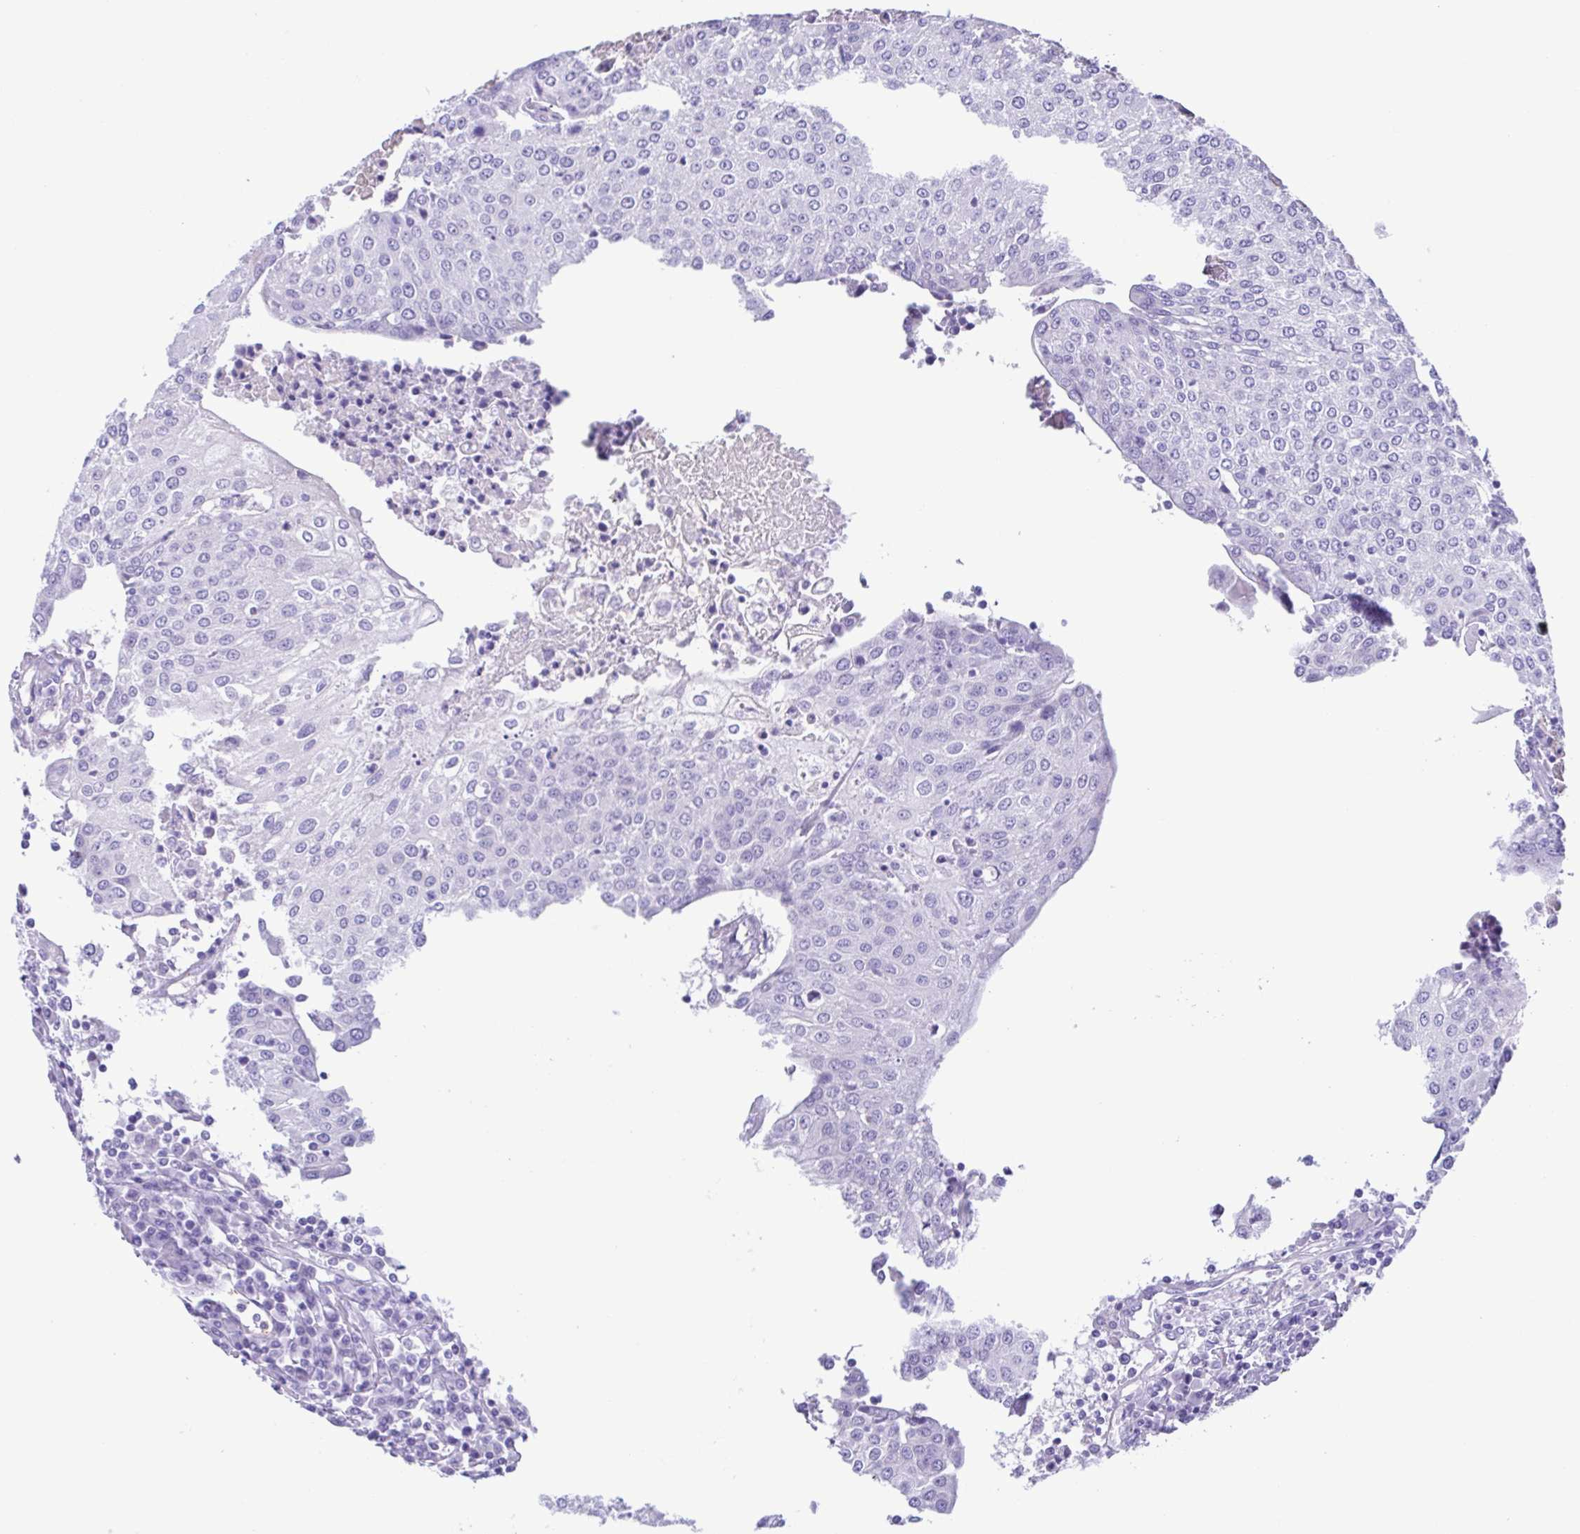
{"staining": {"intensity": "negative", "quantity": "none", "location": "none"}, "tissue": "urothelial cancer", "cell_type": "Tumor cells", "image_type": "cancer", "snomed": [{"axis": "morphology", "description": "Urothelial carcinoma, High grade"}, {"axis": "topography", "description": "Urinary bladder"}], "caption": "Urothelial cancer was stained to show a protein in brown. There is no significant staining in tumor cells. (DAB (3,3'-diaminobenzidine) IHC, high magnification).", "gene": "CYP11B1", "patient": {"sex": "female", "age": 85}}